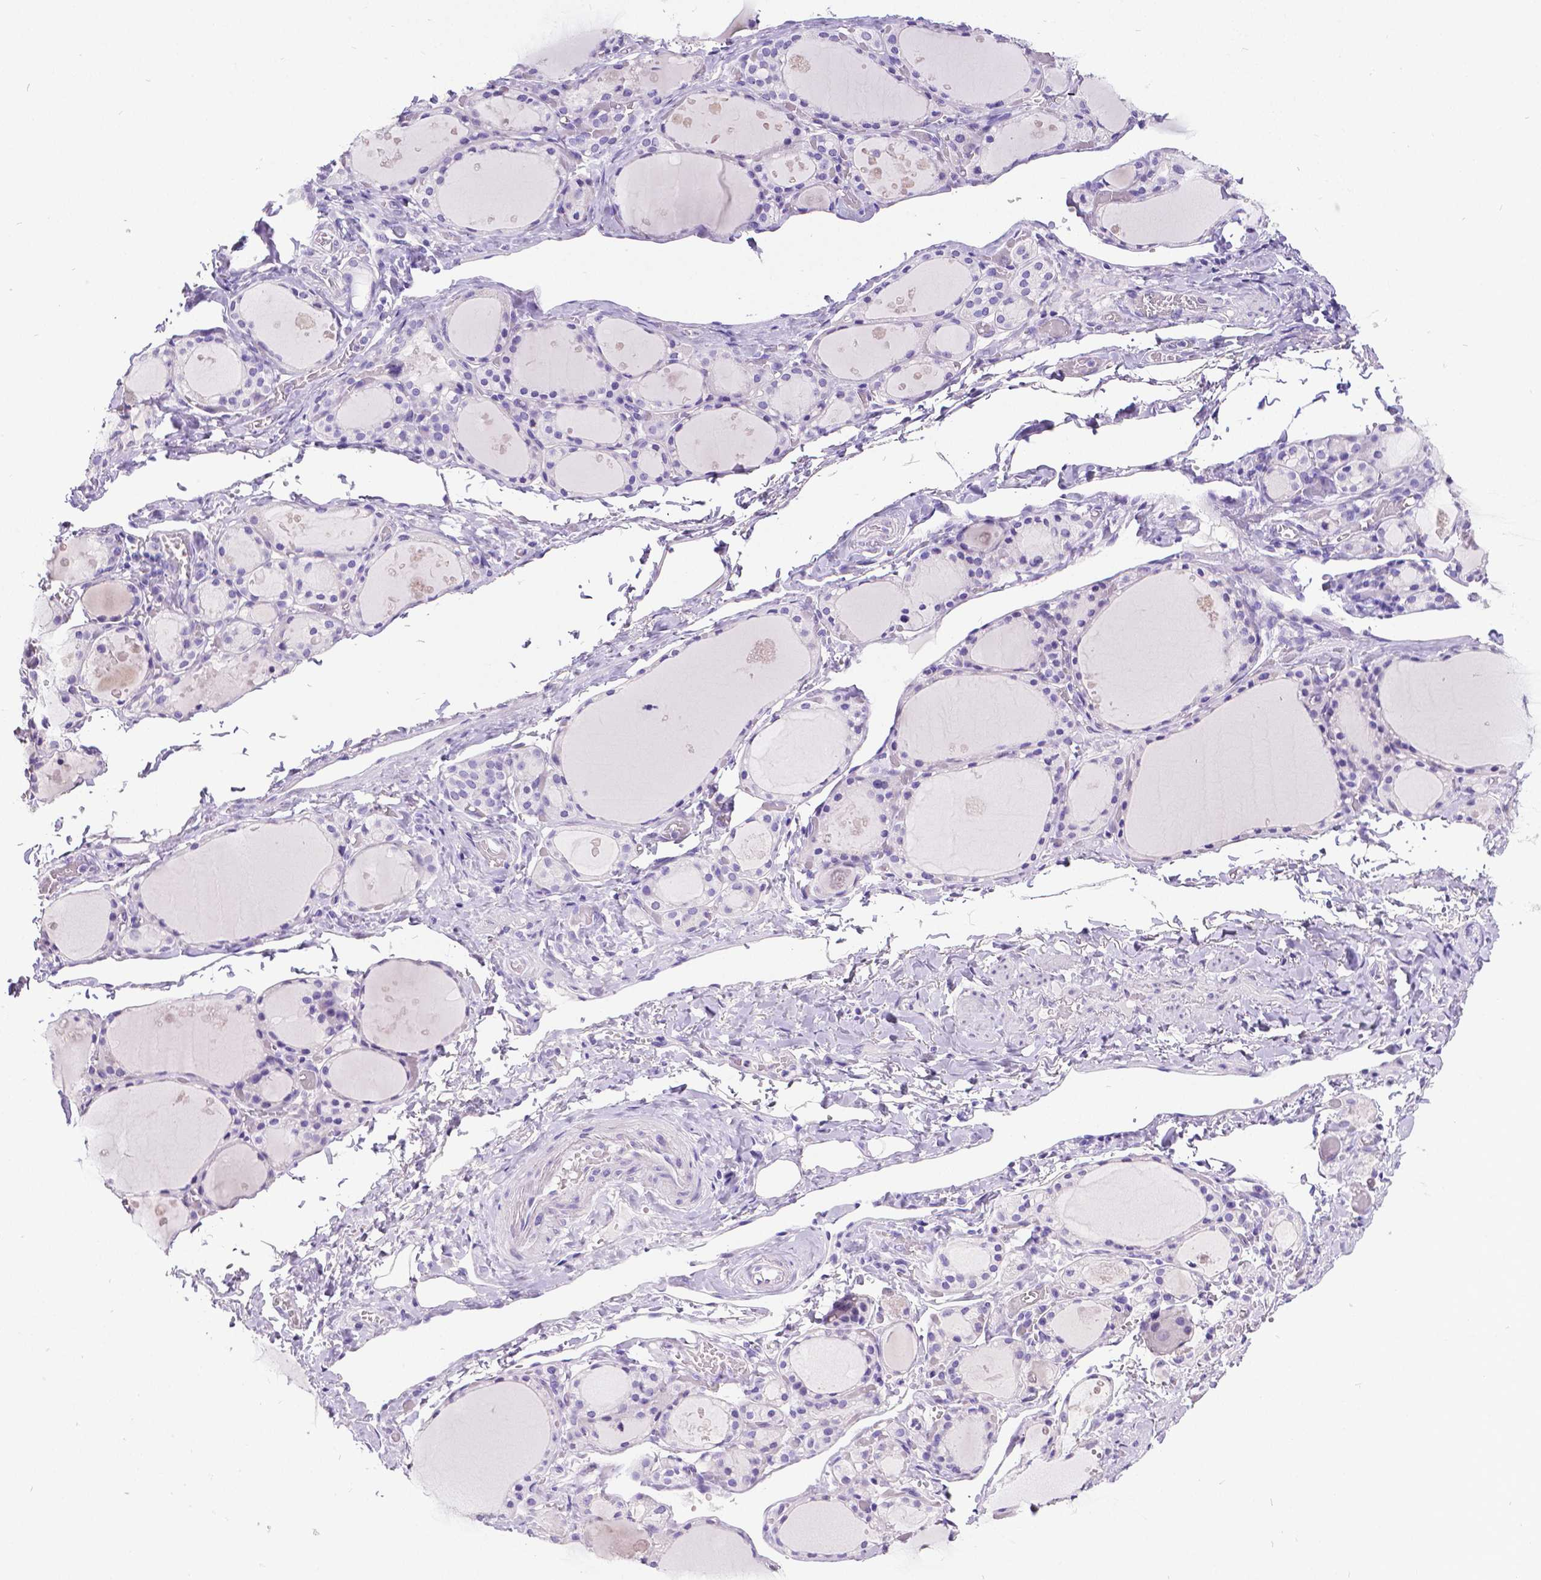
{"staining": {"intensity": "negative", "quantity": "none", "location": "none"}, "tissue": "thyroid gland", "cell_type": "Glandular cells", "image_type": "normal", "snomed": [{"axis": "morphology", "description": "Normal tissue, NOS"}, {"axis": "topography", "description": "Thyroid gland"}], "caption": "DAB immunohistochemical staining of benign human thyroid gland exhibits no significant staining in glandular cells. (Brightfield microscopy of DAB (3,3'-diaminobenzidine) immunohistochemistry (IHC) at high magnification).", "gene": "SATB2", "patient": {"sex": "male", "age": 68}}